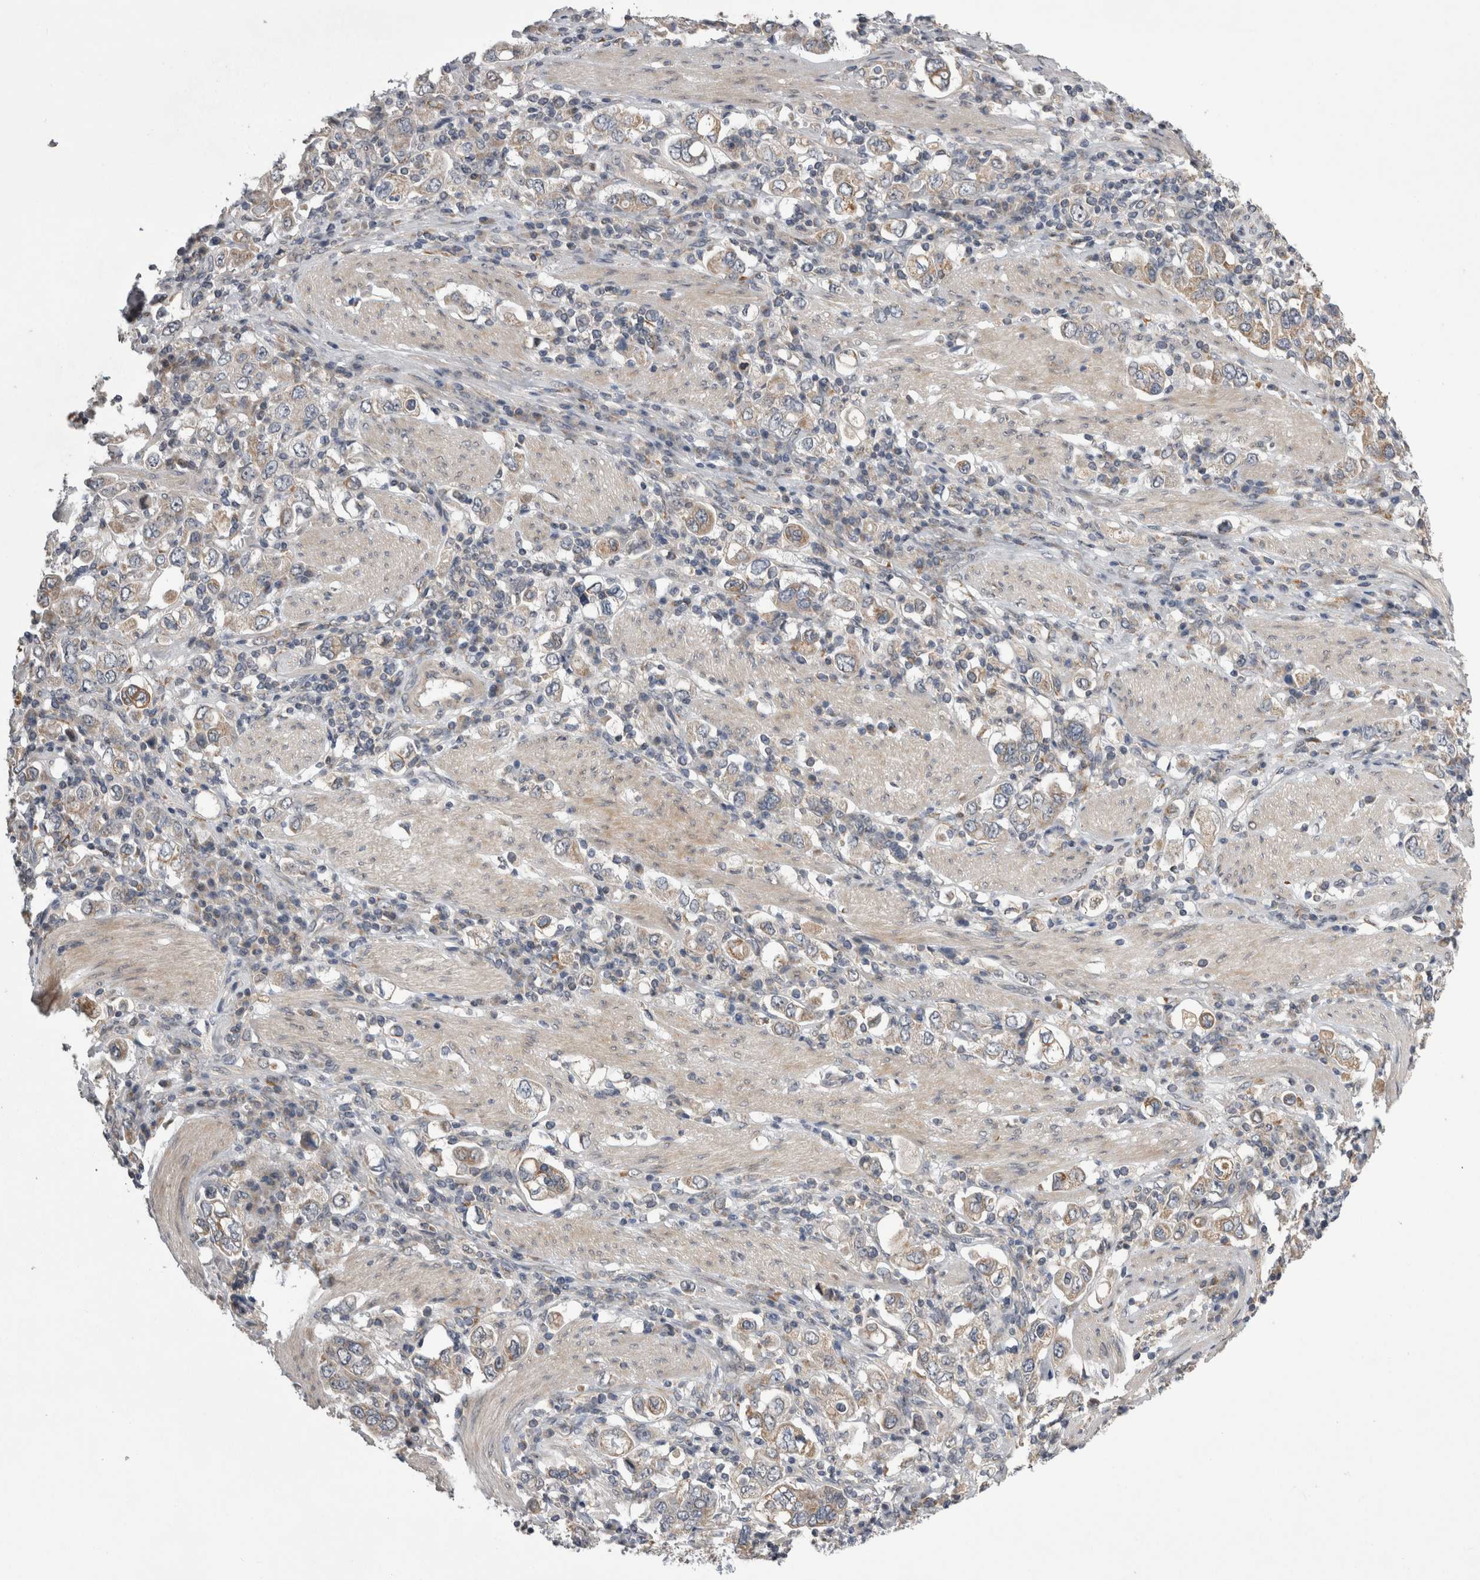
{"staining": {"intensity": "weak", "quantity": "<25%", "location": "cytoplasmic/membranous"}, "tissue": "stomach cancer", "cell_type": "Tumor cells", "image_type": "cancer", "snomed": [{"axis": "morphology", "description": "Adenocarcinoma, NOS"}, {"axis": "topography", "description": "Stomach, upper"}], "caption": "Tumor cells show no significant protein staining in adenocarcinoma (stomach).", "gene": "ARHGAP29", "patient": {"sex": "male", "age": 62}}